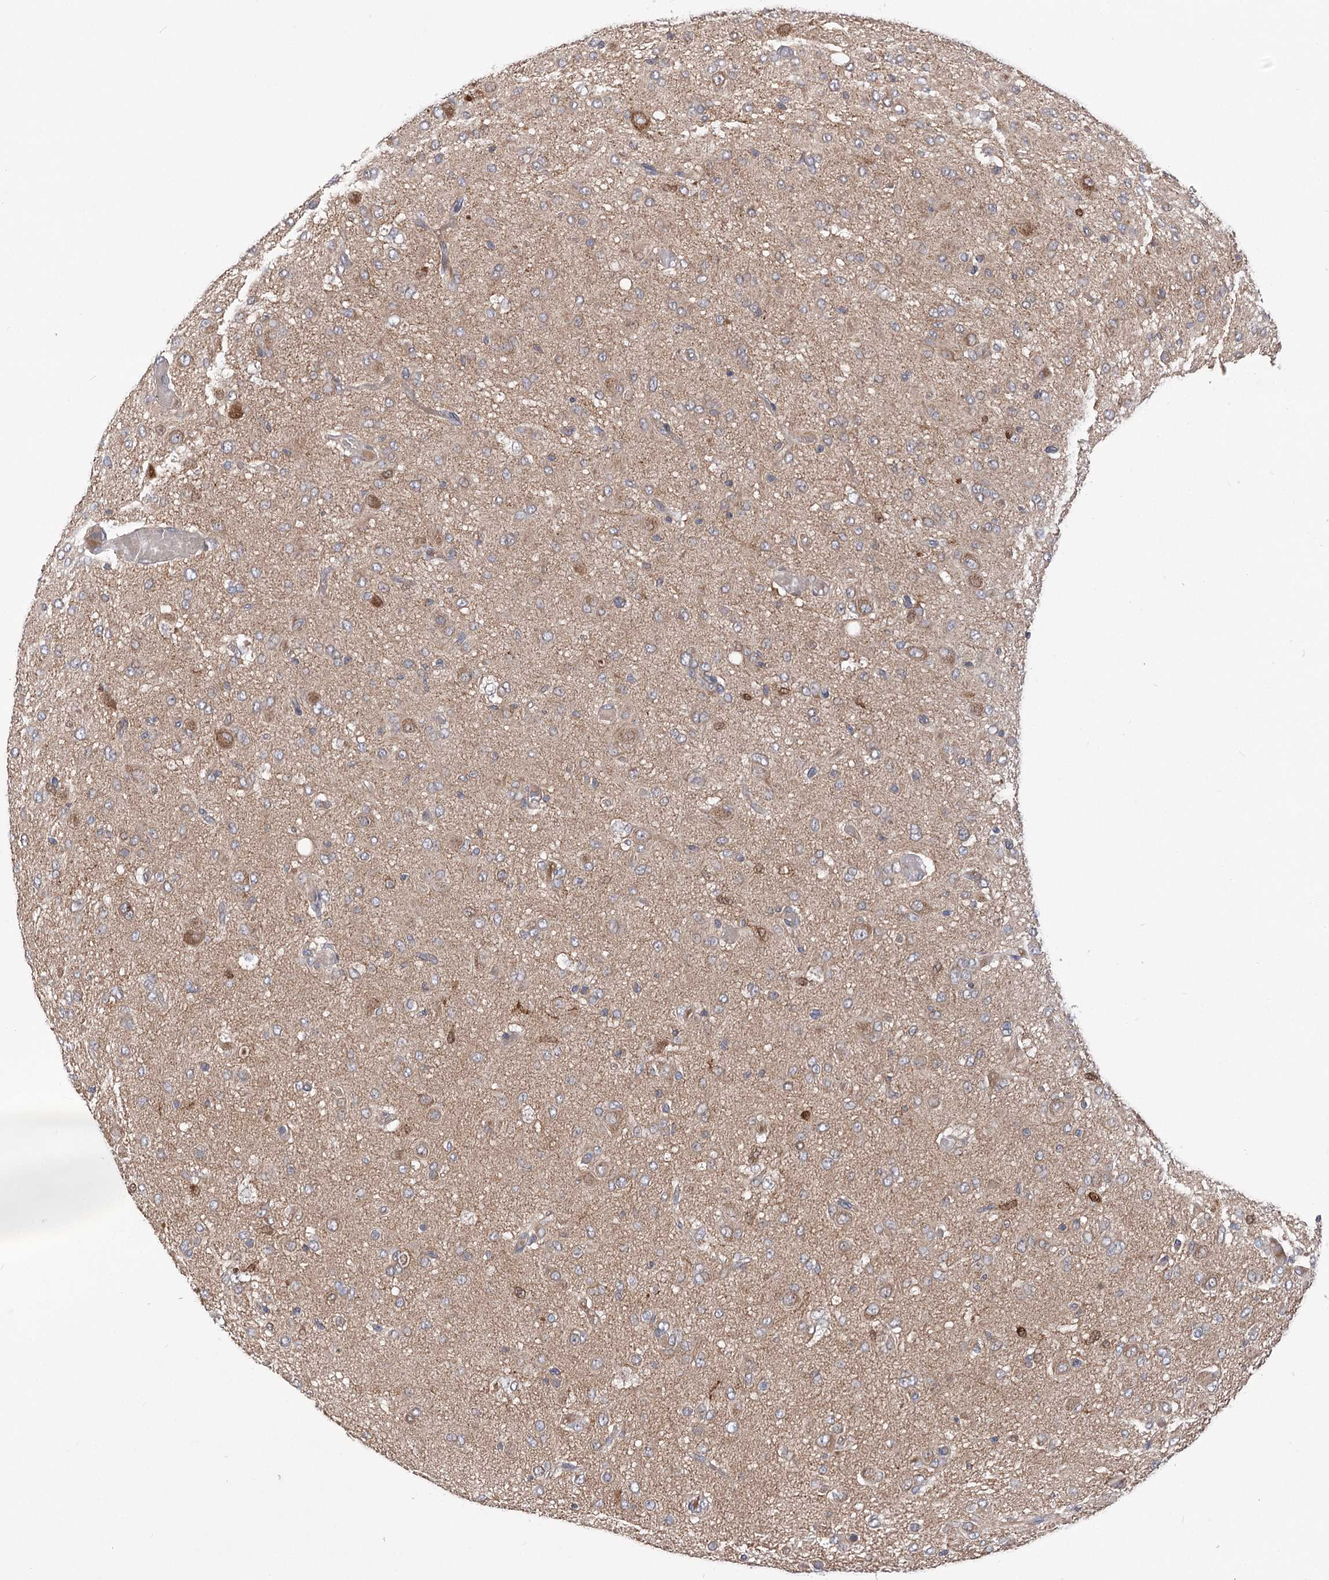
{"staining": {"intensity": "moderate", "quantity": "25%-75%", "location": "cytoplasmic/membranous"}, "tissue": "glioma", "cell_type": "Tumor cells", "image_type": "cancer", "snomed": [{"axis": "morphology", "description": "Glioma, malignant, High grade"}, {"axis": "topography", "description": "Brain"}], "caption": "The micrograph shows a brown stain indicating the presence of a protein in the cytoplasmic/membranous of tumor cells in glioma.", "gene": "VPS37B", "patient": {"sex": "female", "age": 59}}